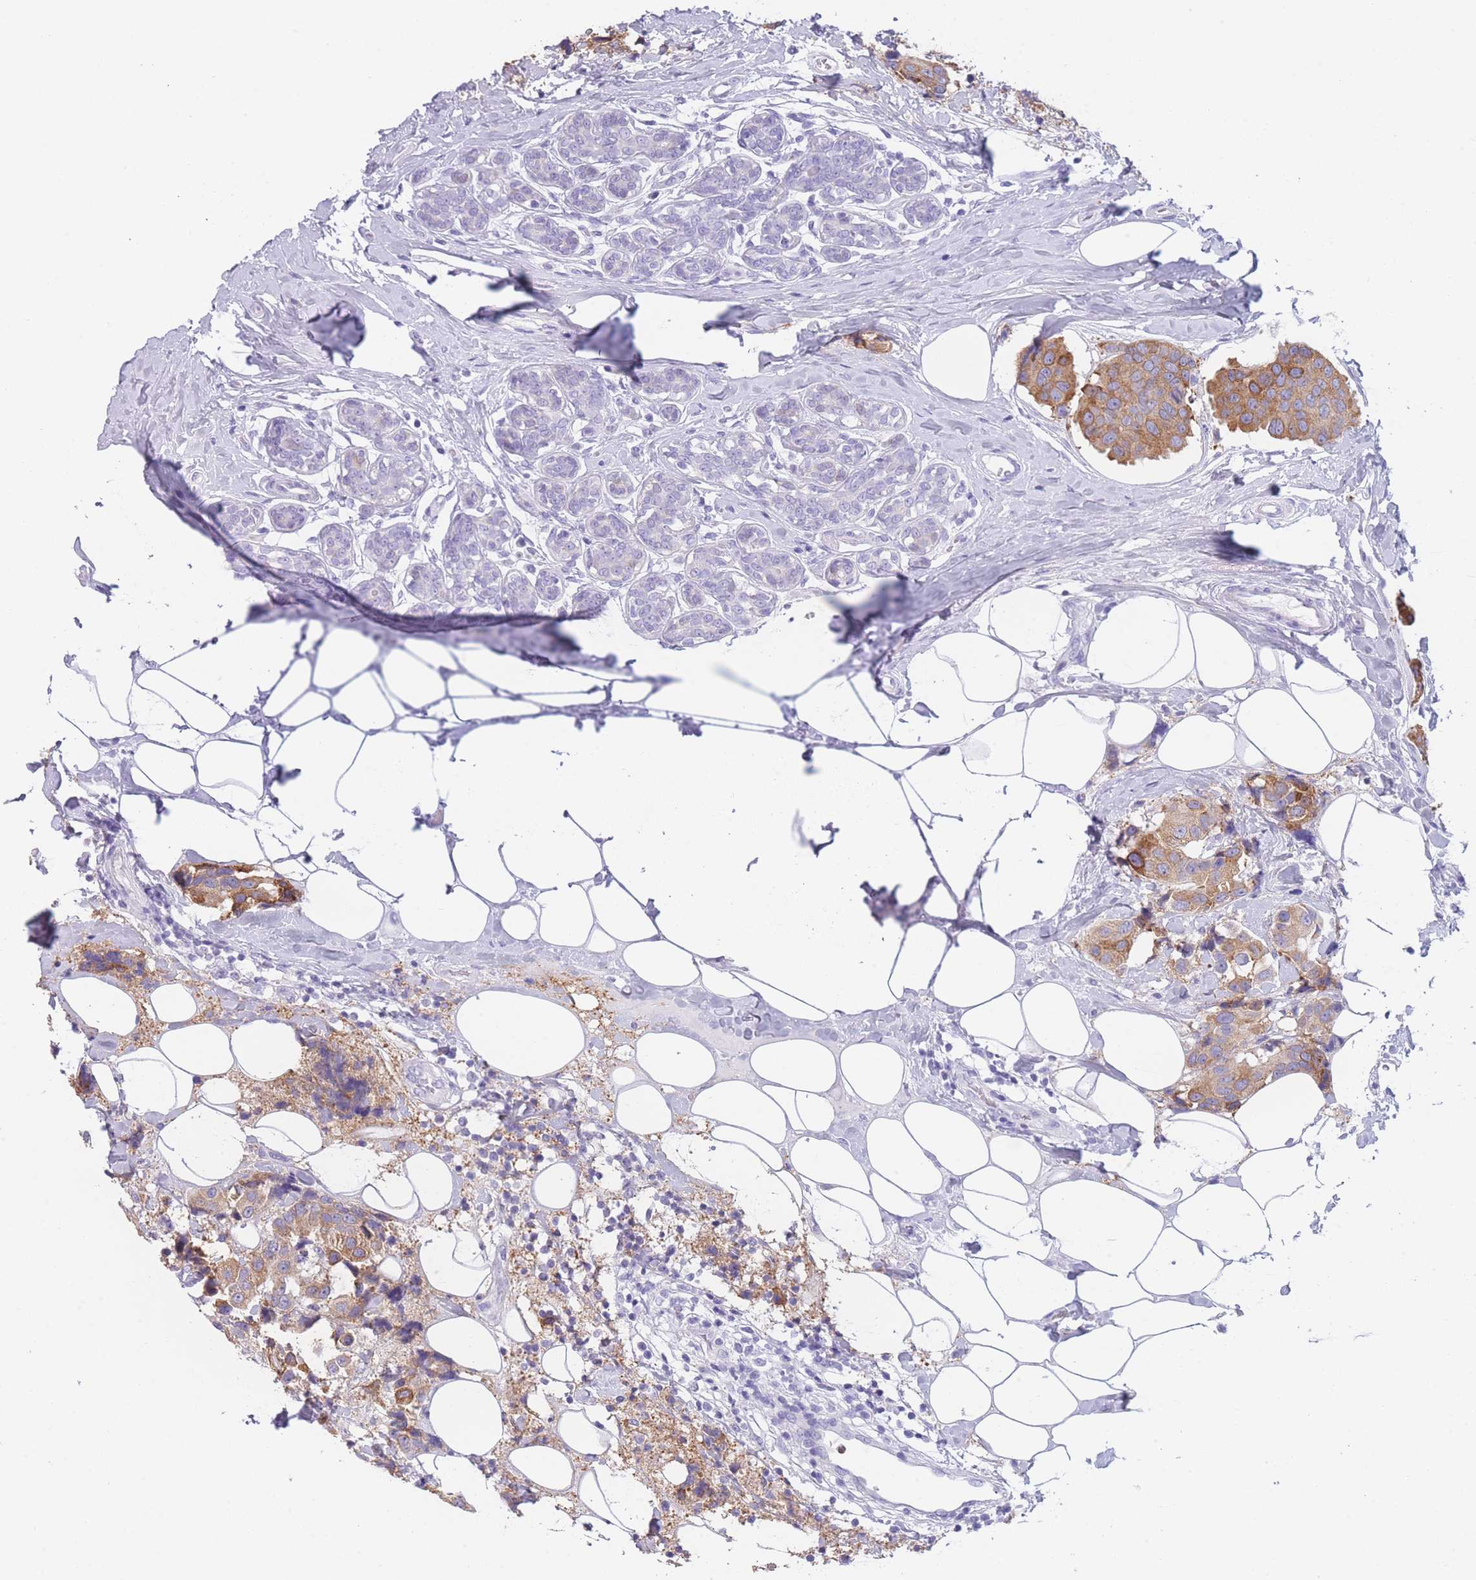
{"staining": {"intensity": "moderate", "quantity": ">75%", "location": "cytoplasmic/membranous"}, "tissue": "breast cancer", "cell_type": "Tumor cells", "image_type": "cancer", "snomed": [{"axis": "morphology", "description": "Normal tissue, NOS"}, {"axis": "morphology", "description": "Duct carcinoma"}, {"axis": "topography", "description": "Breast"}], "caption": "Immunohistochemistry histopathology image of neoplastic tissue: invasive ductal carcinoma (breast) stained using IHC reveals medium levels of moderate protein expression localized specifically in the cytoplasmic/membranous of tumor cells, appearing as a cytoplasmic/membranous brown color.", "gene": "ZNF627", "patient": {"sex": "female", "age": 39}}